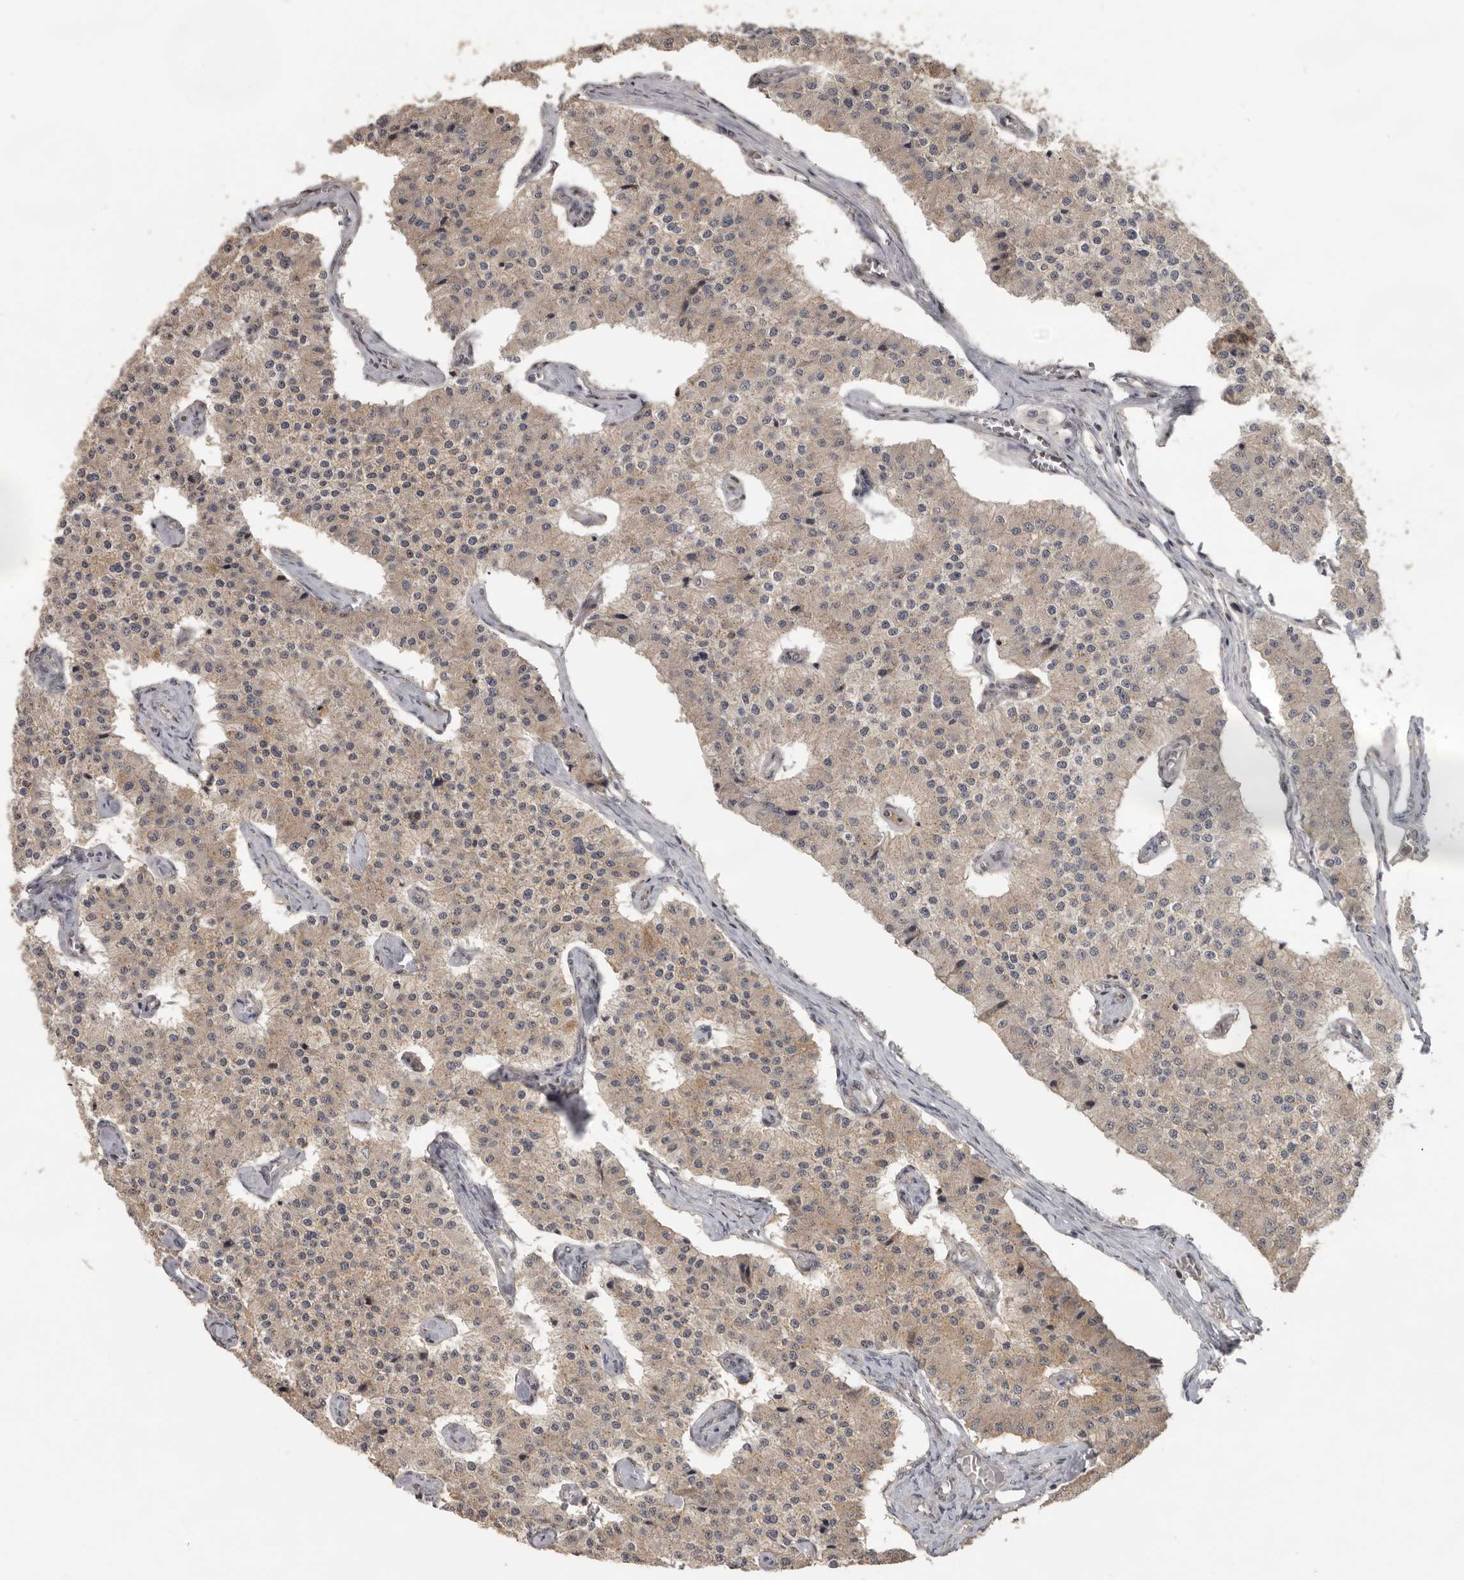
{"staining": {"intensity": "weak", "quantity": ">75%", "location": "cytoplasmic/membranous"}, "tissue": "carcinoid", "cell_type": "Tumor cells", "image_type": "cancer", "snomed": [{"axis": "morphology", "description": "Carcinoid, malignant, NOS"}, {"axis": "topography", "description": "Colon"}], "caption": "Human malignant carcinoid stained with a protein marker displays weak staining in tumor cells.", "gene": "CEP350", "patient": {"sex": "female", "age": 52}}